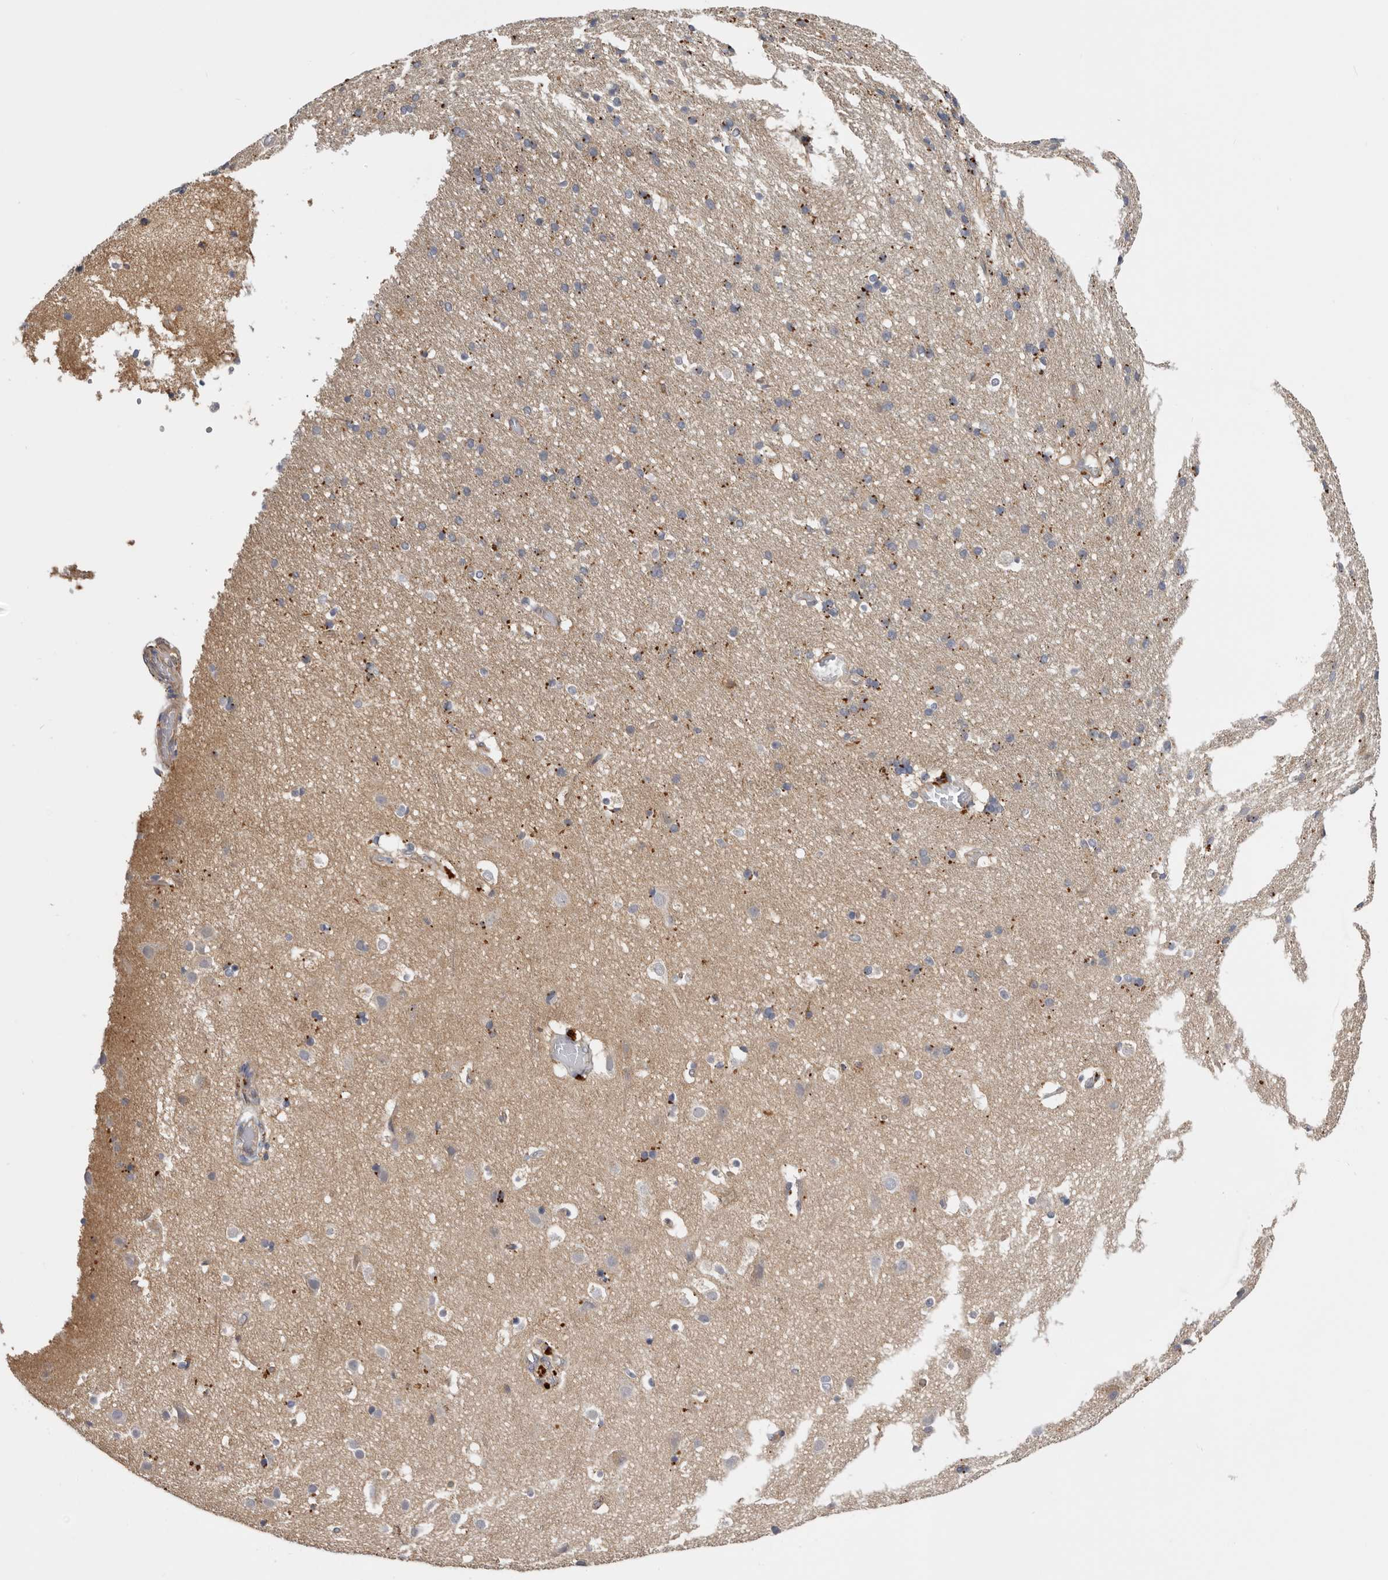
{"staining": {"intensity": "moderate", "quantity": ">75%", "location": "cytoplasmic/membranous"}, "tissue": "cerebral cortex", "cell_type": "Endothelial cells", "image_type": "normal", "snomed": [{"axis": "morphology", "description": "Normal tissue, NOS"}, {"axis": "topography", "description": "Cerebral cortex"}], "caption": "Immunohistochemistry (DAB (3,3'-diaminobenzidine)) staining of normal human cerebral cortex exhibits moderate cytoplasmic/membranous protein expression in about >75% of endothelial cells. (DAB IHC, brown staining for protein, blue staining for nuclei).", "gene": "INKA2", "patient": {"sex": "male", "age": 54}}